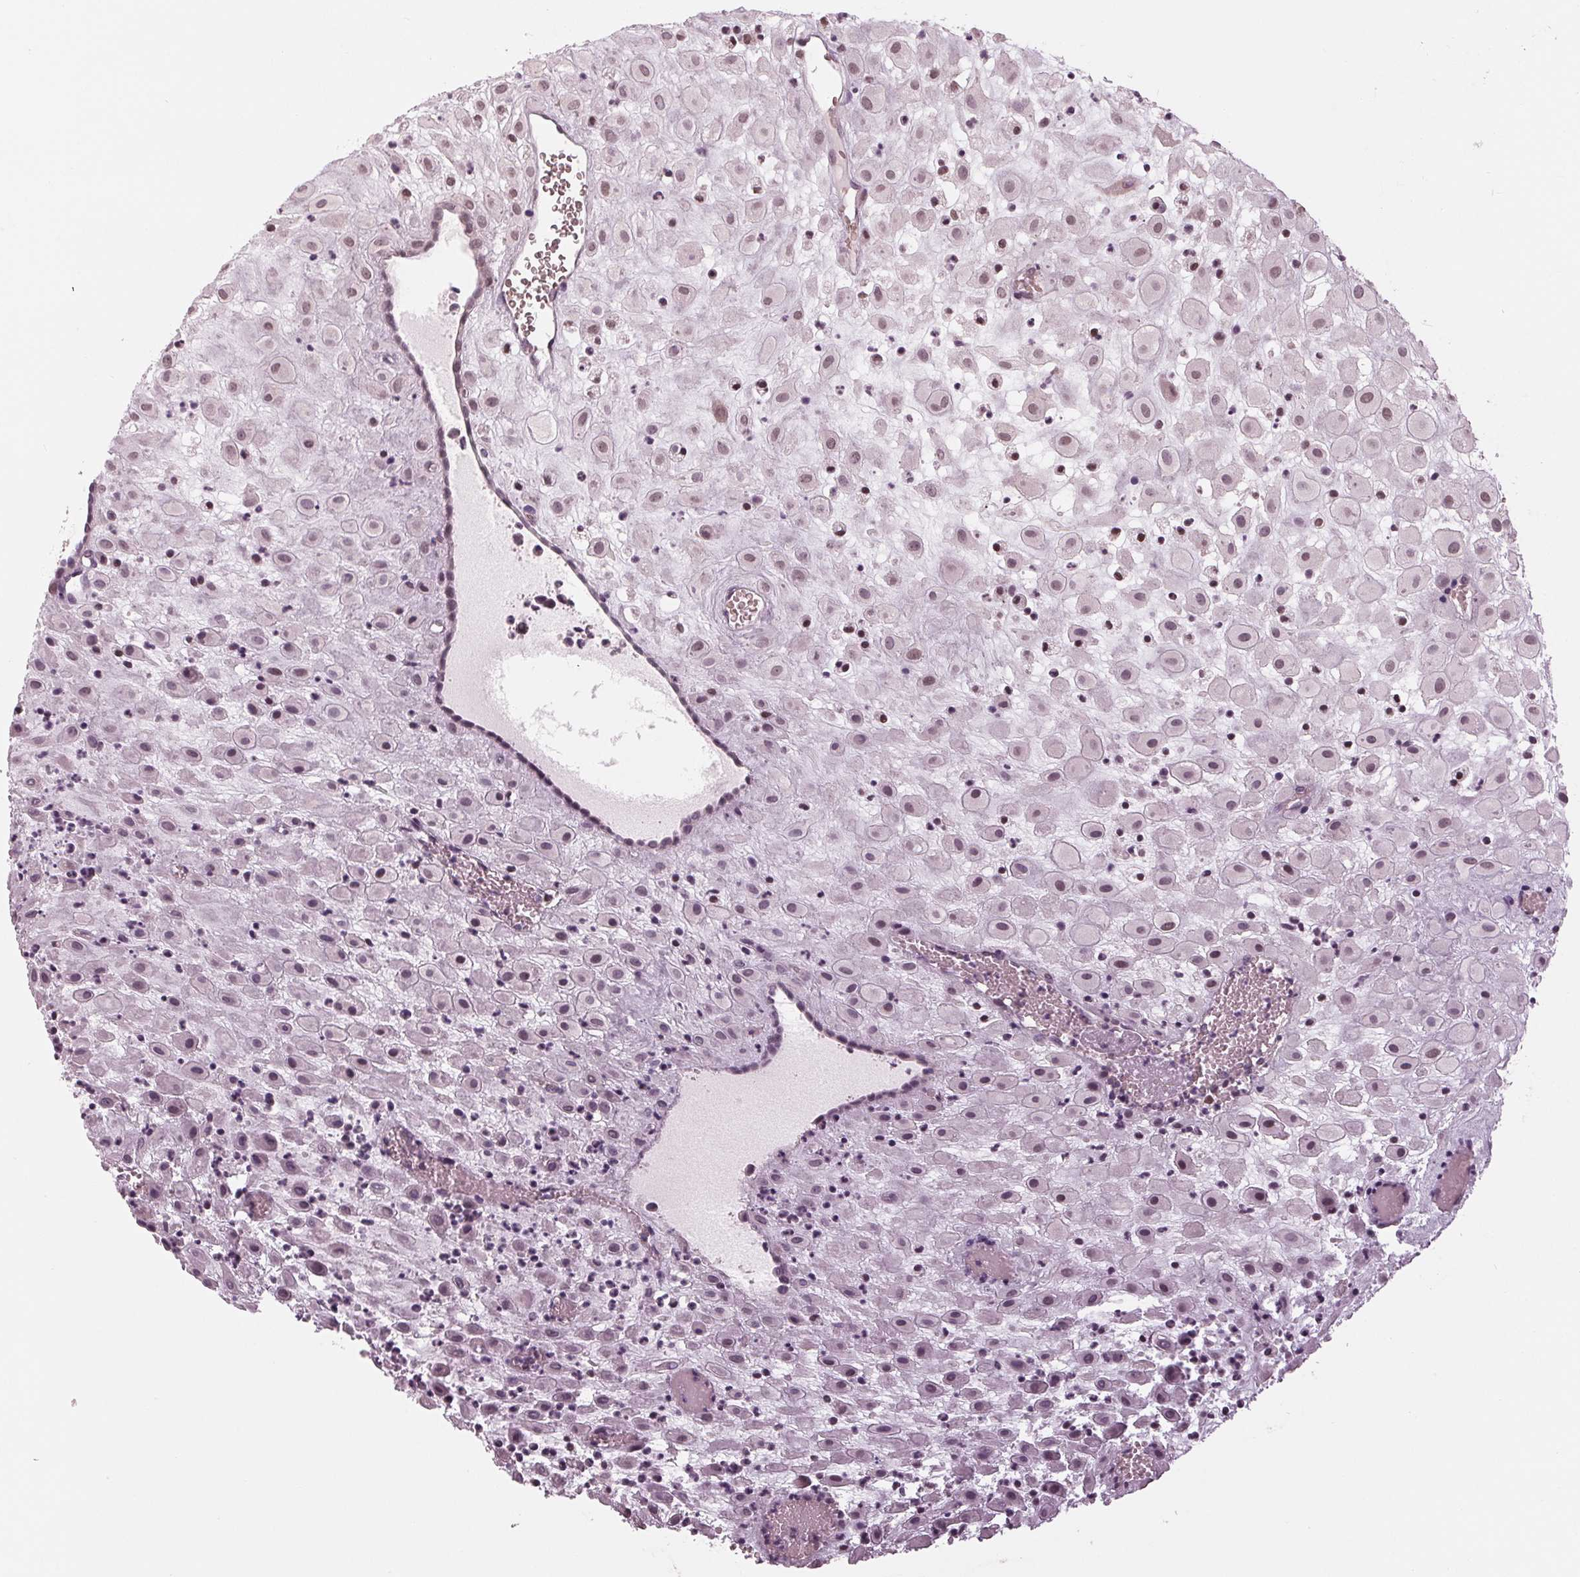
{"staining": {"intensity": "weak", "quantity": "25%-75%", "location": "nuclear"}, "tissue": "placenta", "cell_type": "Decidual cells", "image_type": "normal", "snomed": [{"axis": "morphology", "description": "Normal tissue, NOS"}, {"axis": "topography", "description": "Placenta"}], "caption": "Immunohistochemical staining of unremarkable human placenta shows 25%-75% levels of weak nuclear protein positivity in about 25%-75% of decidual cells. Using DAB (3,3'-diaminobenzidine) (brown) and hematoxylin (blue) stains, captured at high magnification using brightfield microscopy.", "gene": "DNMT3L", "patient": {"sex": "female", "age": 24}}